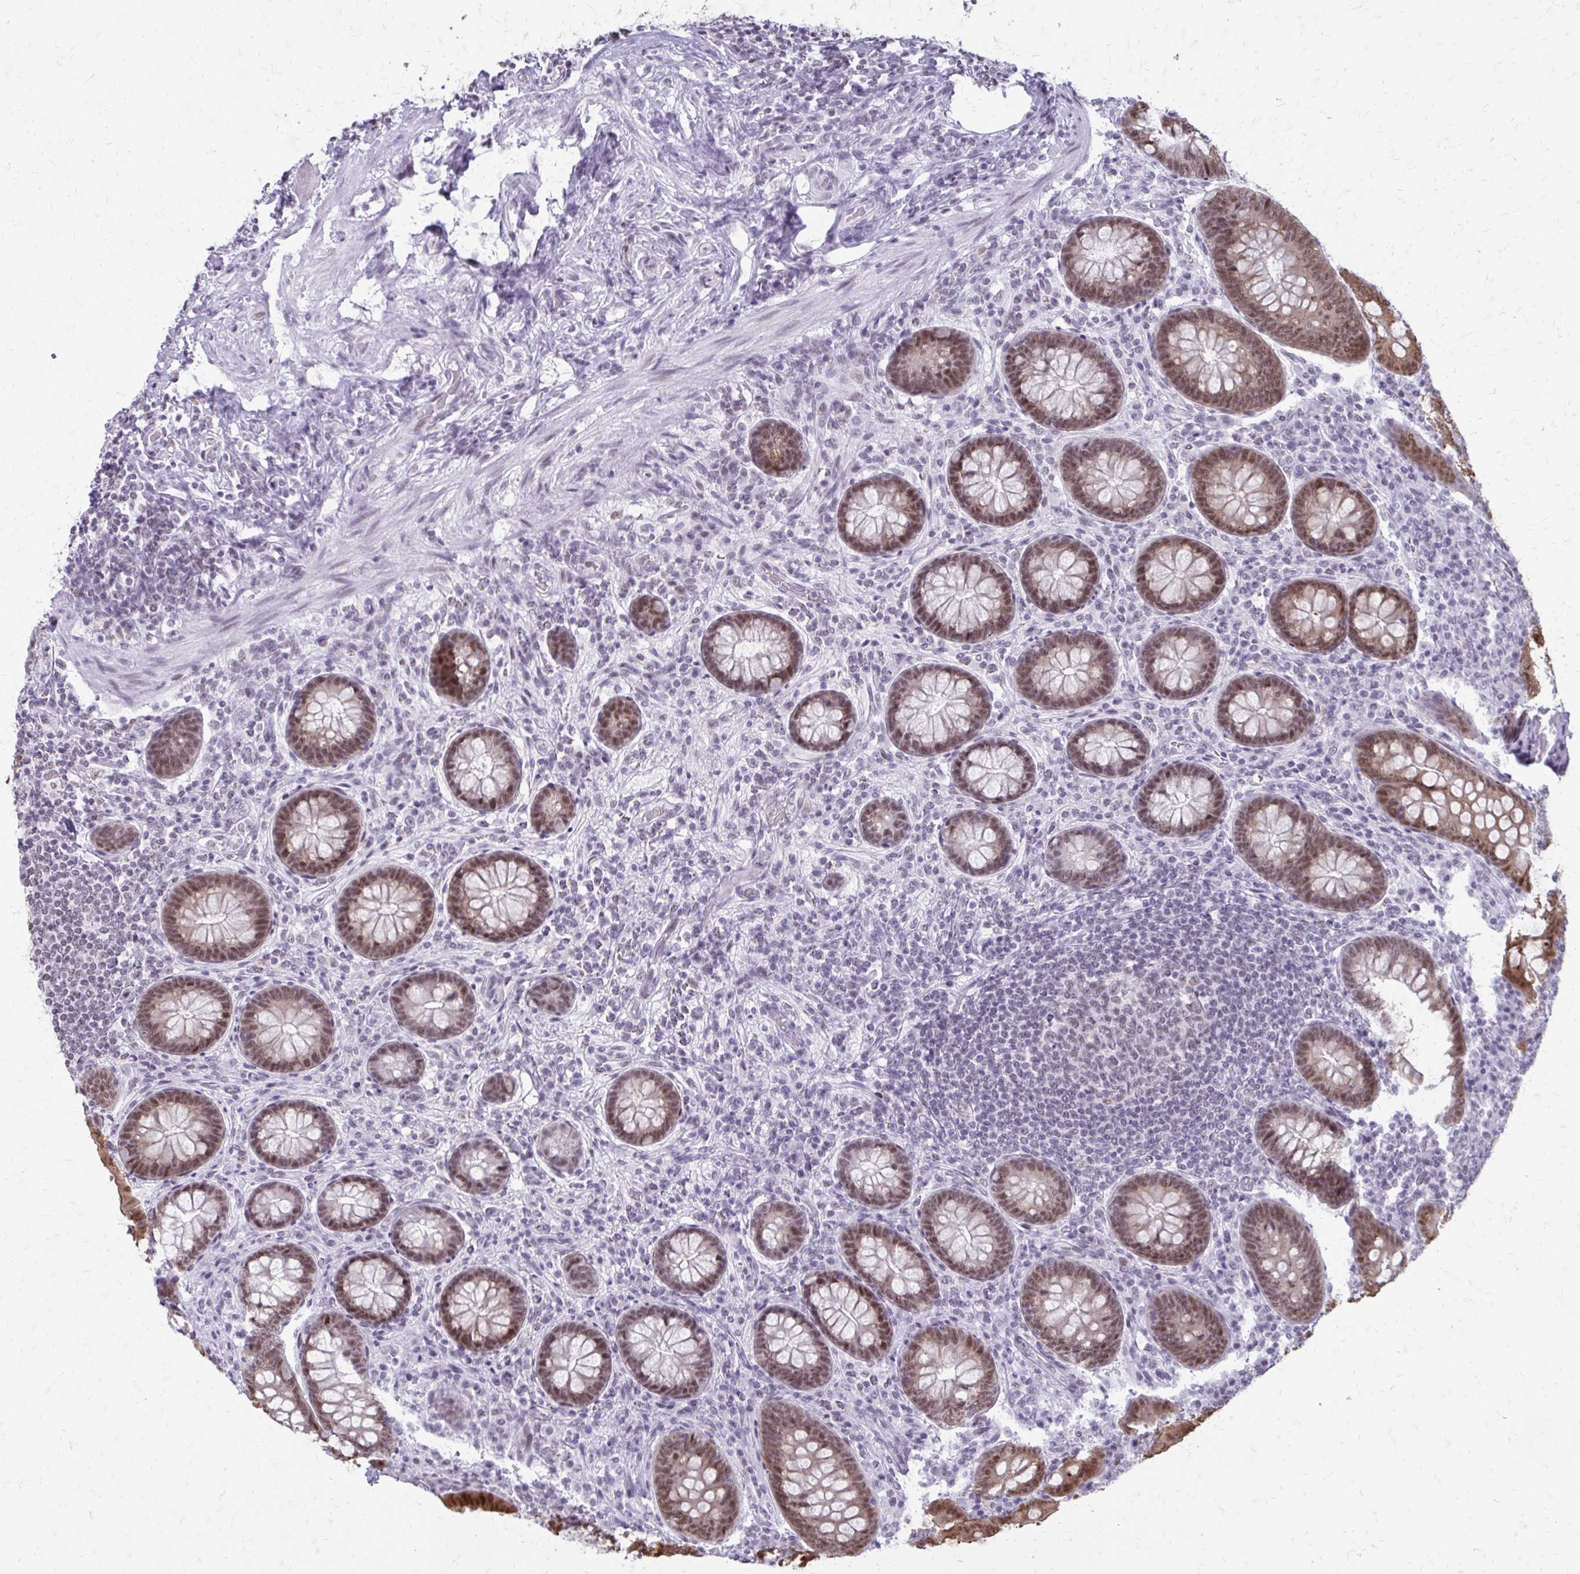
{"staining": {"intensity": "moderate", "quantity": ">75%", "location": "nuclear"}, "tissue": "appendix", "cell_type": "Glandular cells", "image_type": "normal", "snomed": [{"axis": "morphology", "description": "Normal tissue, NOS"}, {"axis": "topography", "description": "Appendix"}], "caption": "Protein expression analysis of unremarkable appendix demonstrates moderate nuclear positivity in about >75% of glandular cells.", "gene": "SS18", "patient": {"sex": "male", "age": 71}}